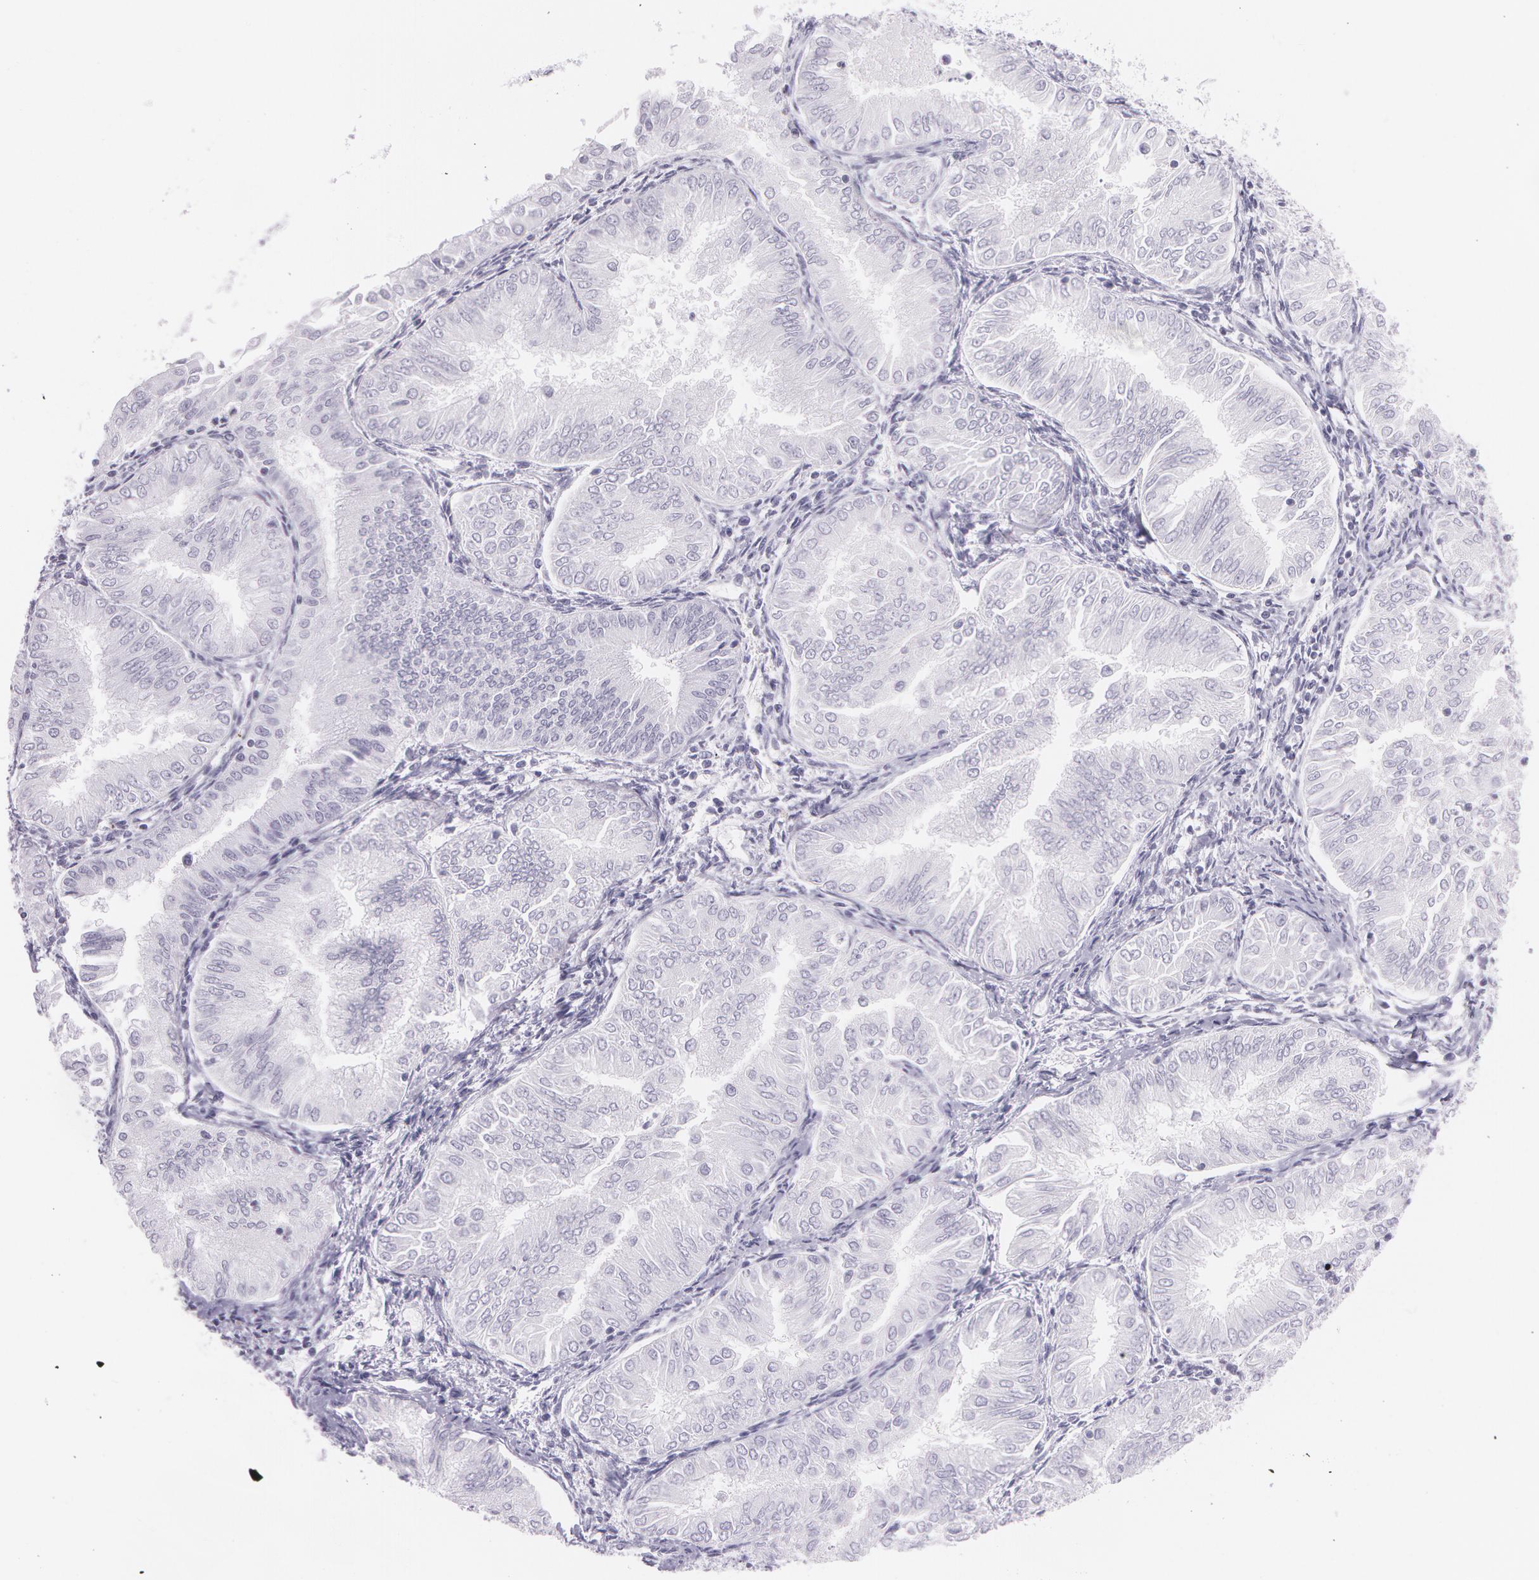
{"staining": {"intensity": "negative", "quantity": "none", "location": "none"}, "tissue": "endometrial cancer", "cell_type": "Tumor cells", "image_type": "cancer", "snomed": [{"axis": "morphology", "description": "Adenocarcinoma, NOS"}, {"axis": "topography", "description": "Endometrium"}], "caption": "High power microscopy photomicrograph of an IHC micrograph of endometrial cancer (adenocarcinoma), revealing no significant expression in tumor cells.", "gene": "SNCG", "patient": {"sex": "female", "age": 53}}